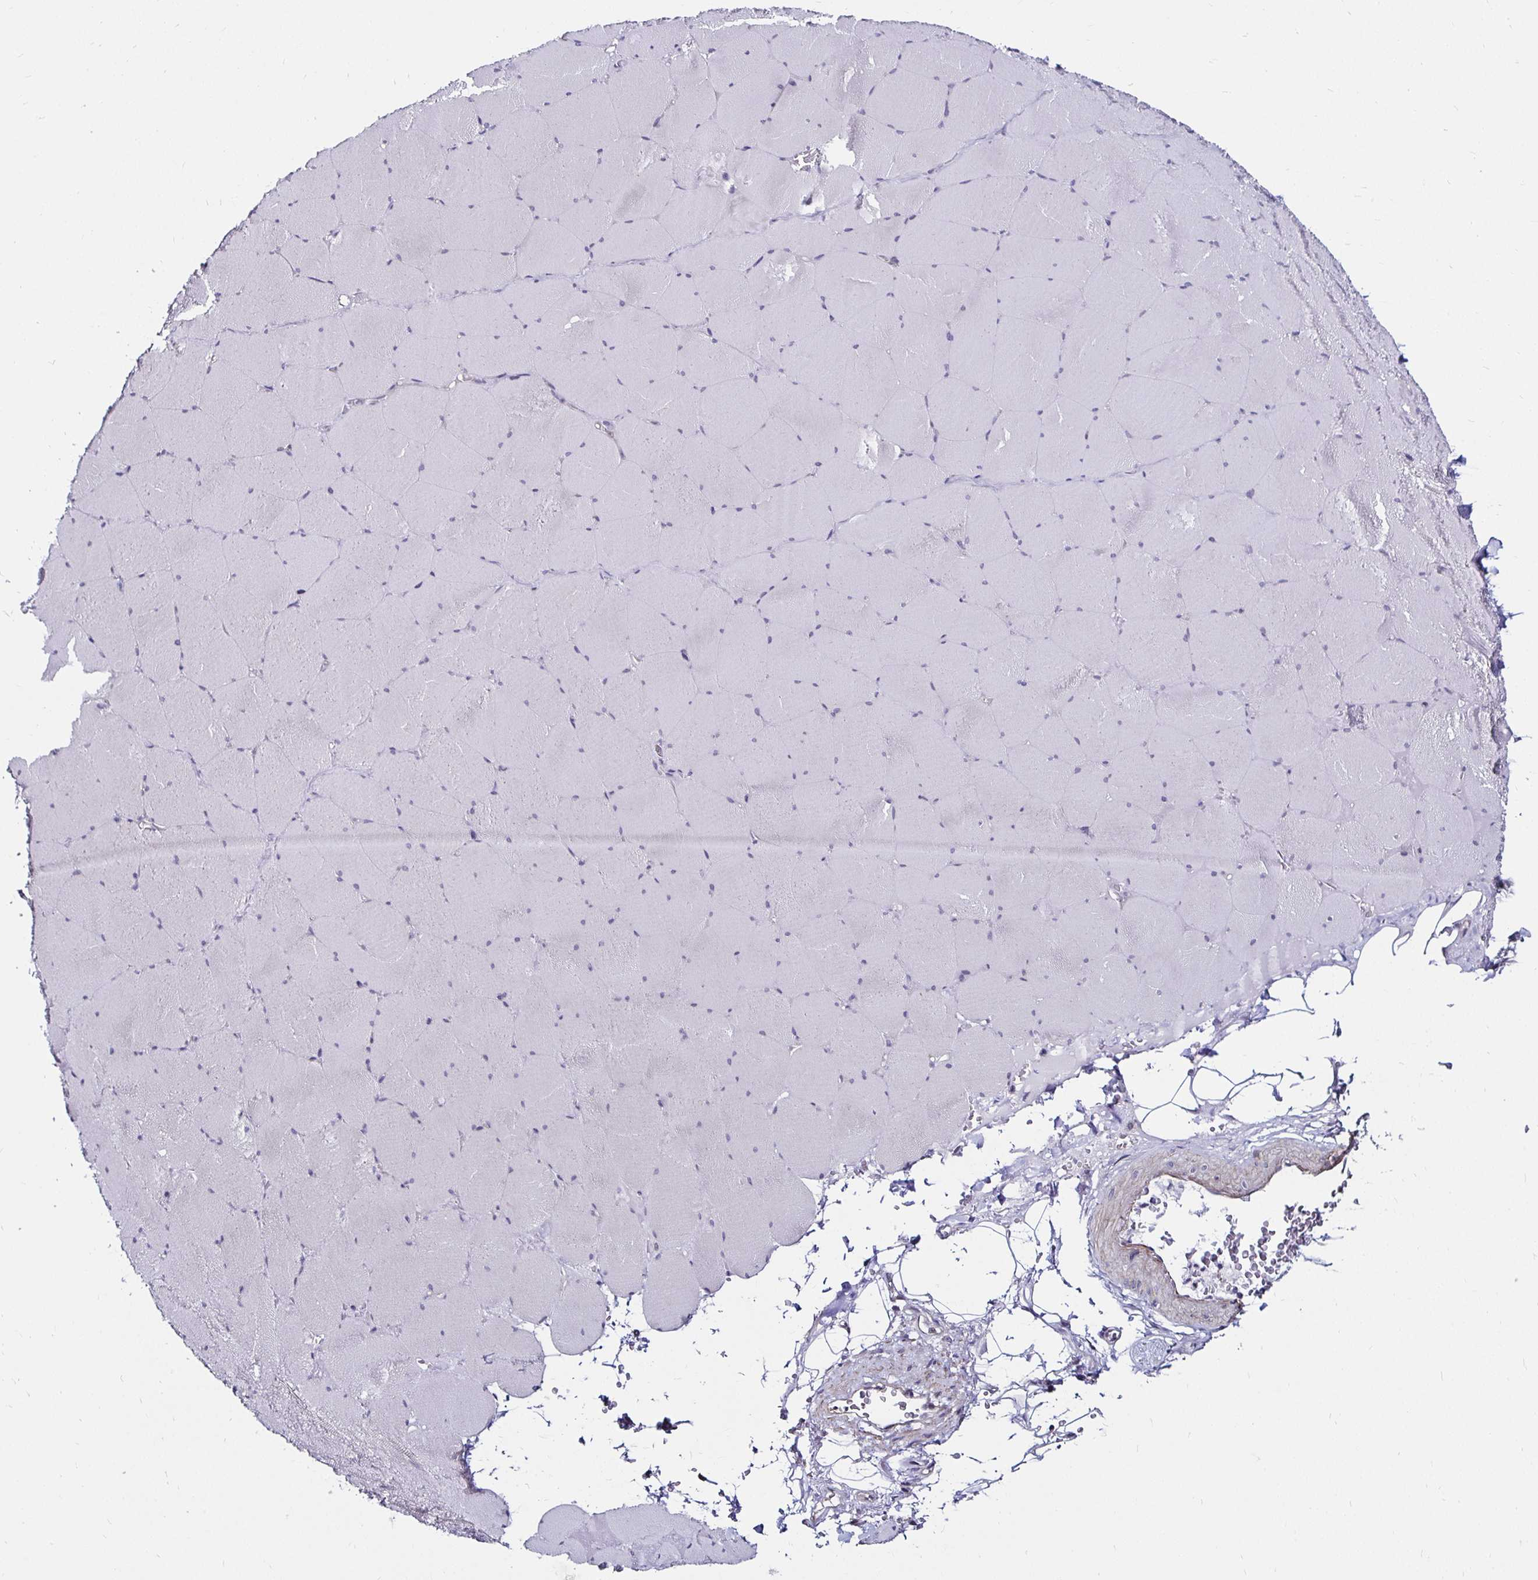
{"staining": {"intensity": "negative", "quantity": "none", "location": "none"}, "tissue": "skeletal muscle", "cell_type": "Myocytes", "image_type": "normal", "snomed": [{"axis": "morphology", "description": "Normal tissue, NOS"}, {"axis": "topography", "description": "Skeletal muscle"}, {"axis": "topography", "description": "Head-Neck"}], "caption": "This is an immunohistochemistry (IHC) histopathology image of unremarkable skeletal muscle. There is no staining in myocytes.", "gene": "ITGB1", "patient": {"sex": "male", "age": 66}}